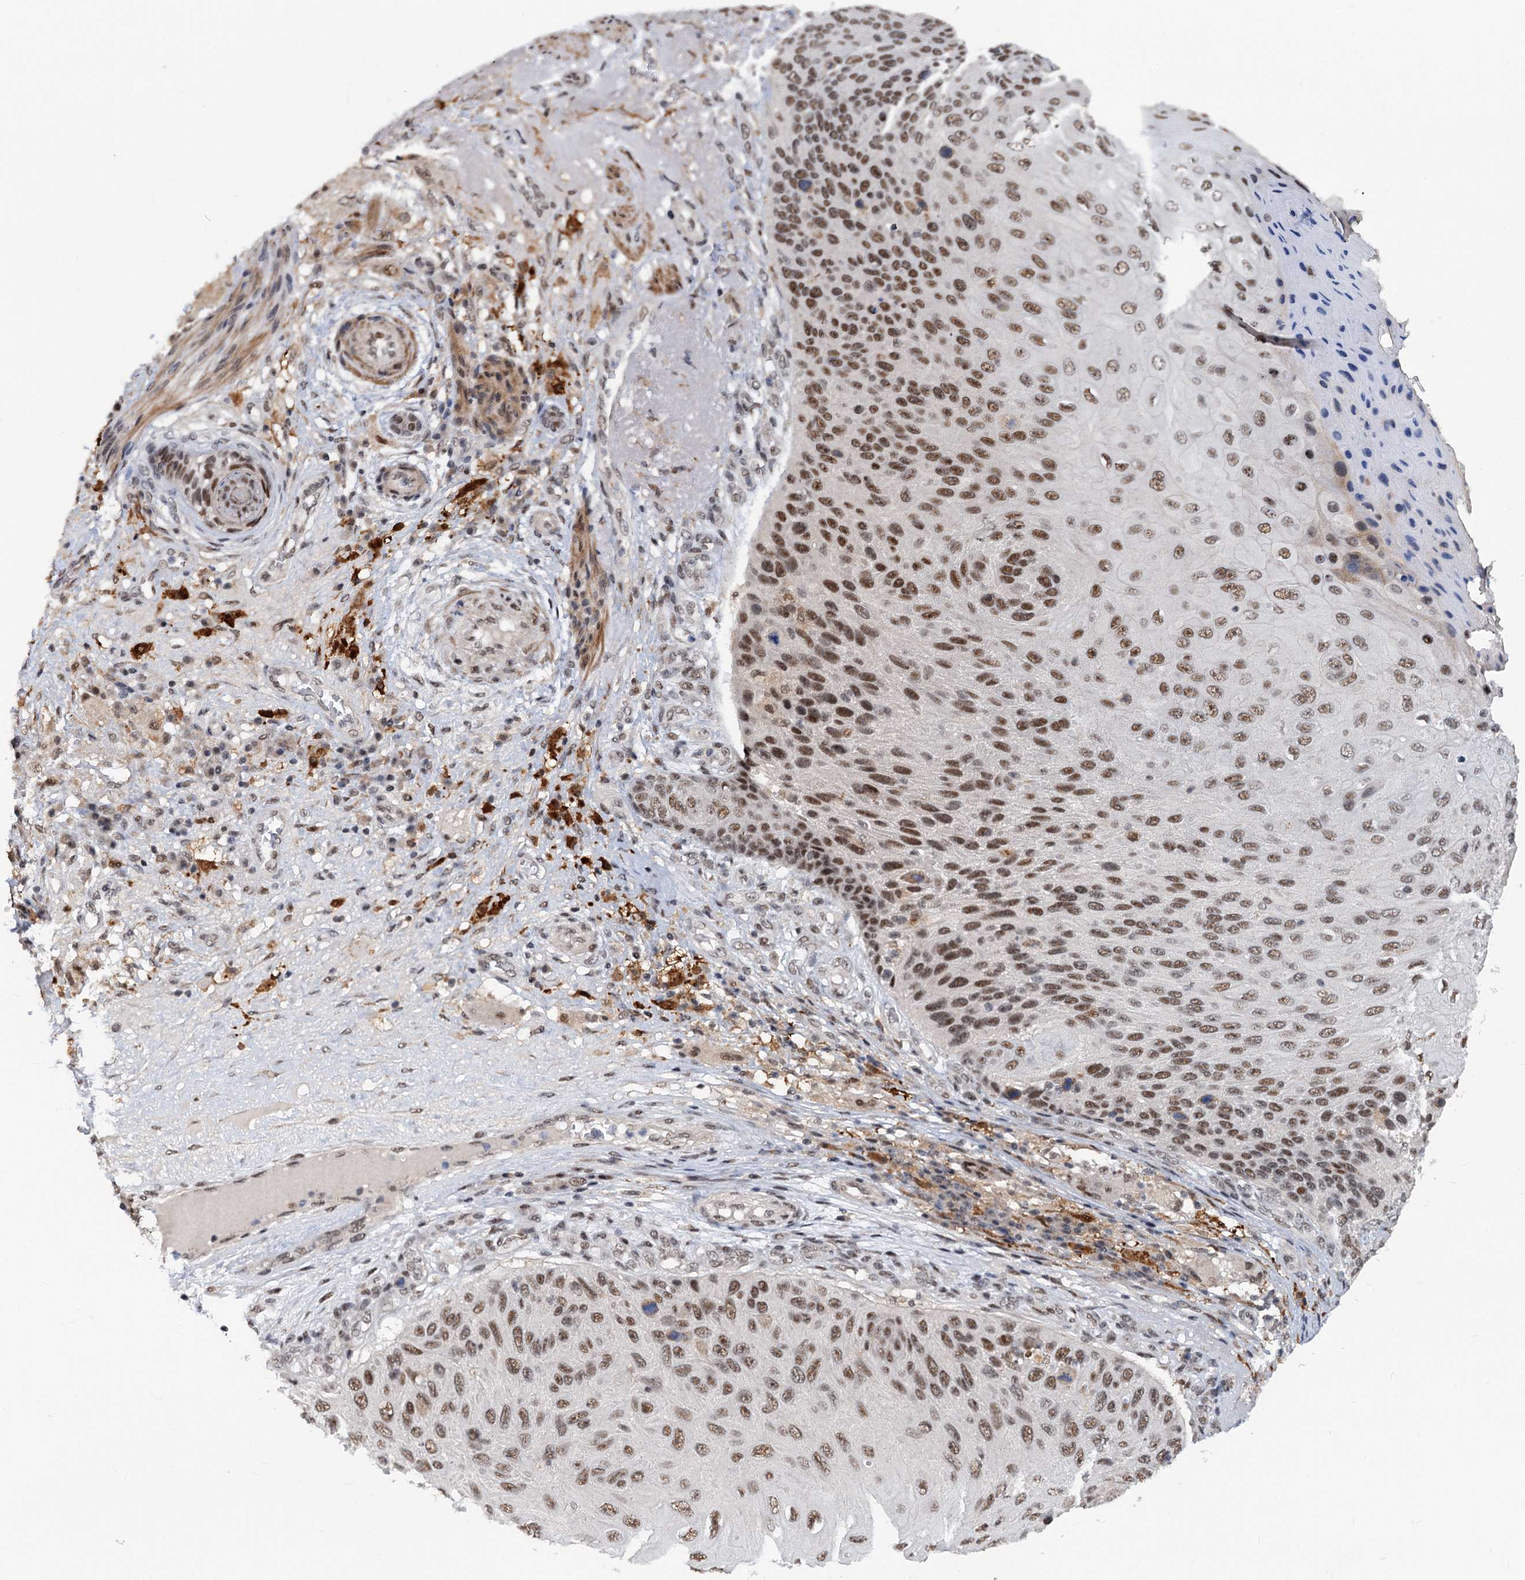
{"staining": {"intensity": "moderate", "quantity": ">75%", "location": "nuclear"}, "tissue": "skin cancer", "cell_type": "Tumor cells", "image_type": "cancer", "snomed": [{"axis": "morphology", "description": "Squamous cell carcinoma, NOS"}, {"axis": "topography", "description": "Skin"}], "caption": "Skin cancer (squamous cell carcinoma) stained with DAB immunohistochemistry demonstrates medium levels of moderate nuclear positivity in approximately >75% of tumor cells.", "gene": "PHF8", "patient": {"sex": "female", "age": 88}}